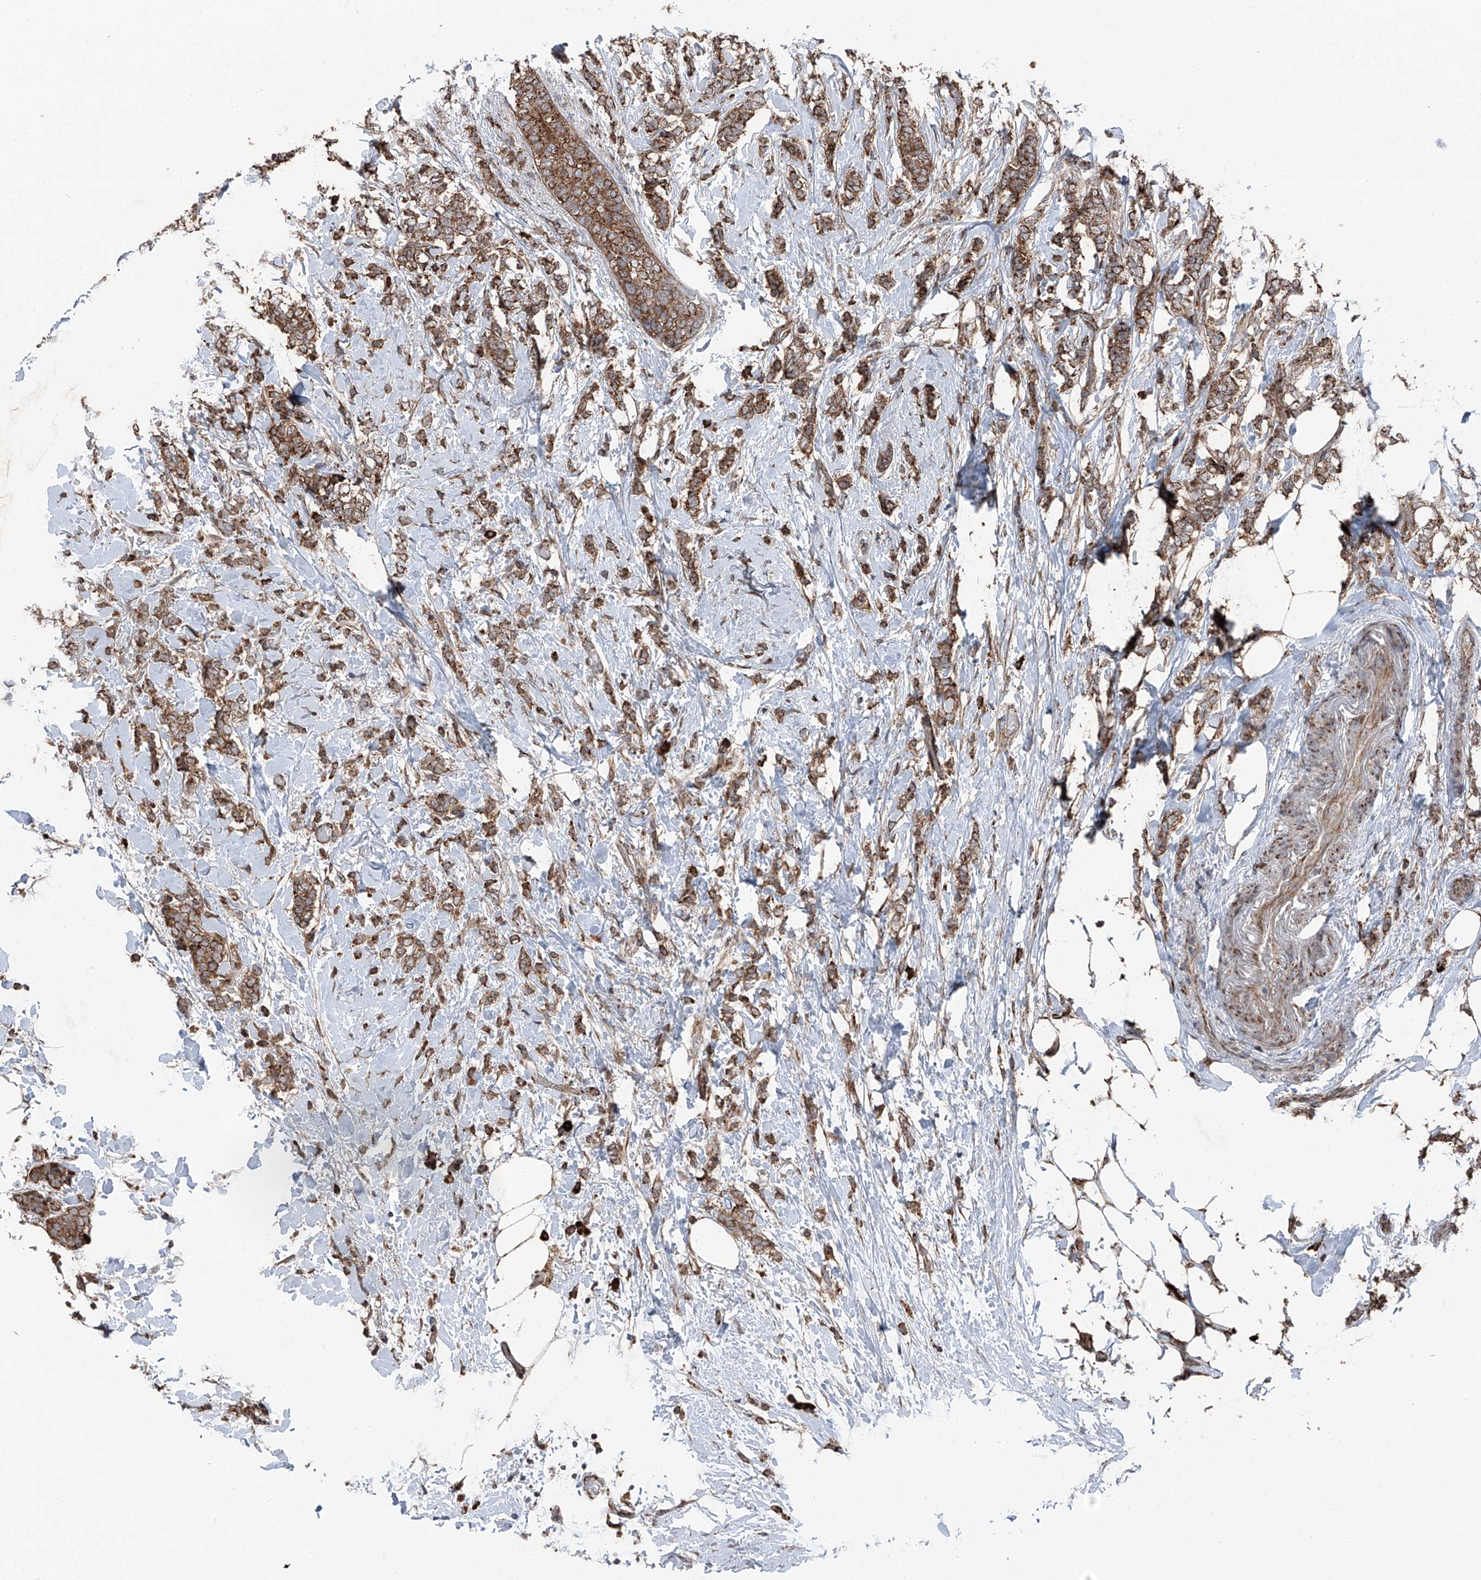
{"staining": {"intensity": "moderate", "quantity": ">75%", "location": "cytoplasmic/membranous"}, "tissue": "breast cancer", "cell_type": "Tumor cells", "image_type": "cancer", "snomed": [{"axis": "morphology", "description": "Lobular carcinoma"}, {"axis": "topography", "description": "Breast"}], "caption": "Protein staining of breast lobular carcinoma tissue demonstrates moderate cytoplasmic/membranous expression in approximately >75% of tumor cells.", "gene": "LIMK1", "patient": {"sex": "female", "age": 50}}